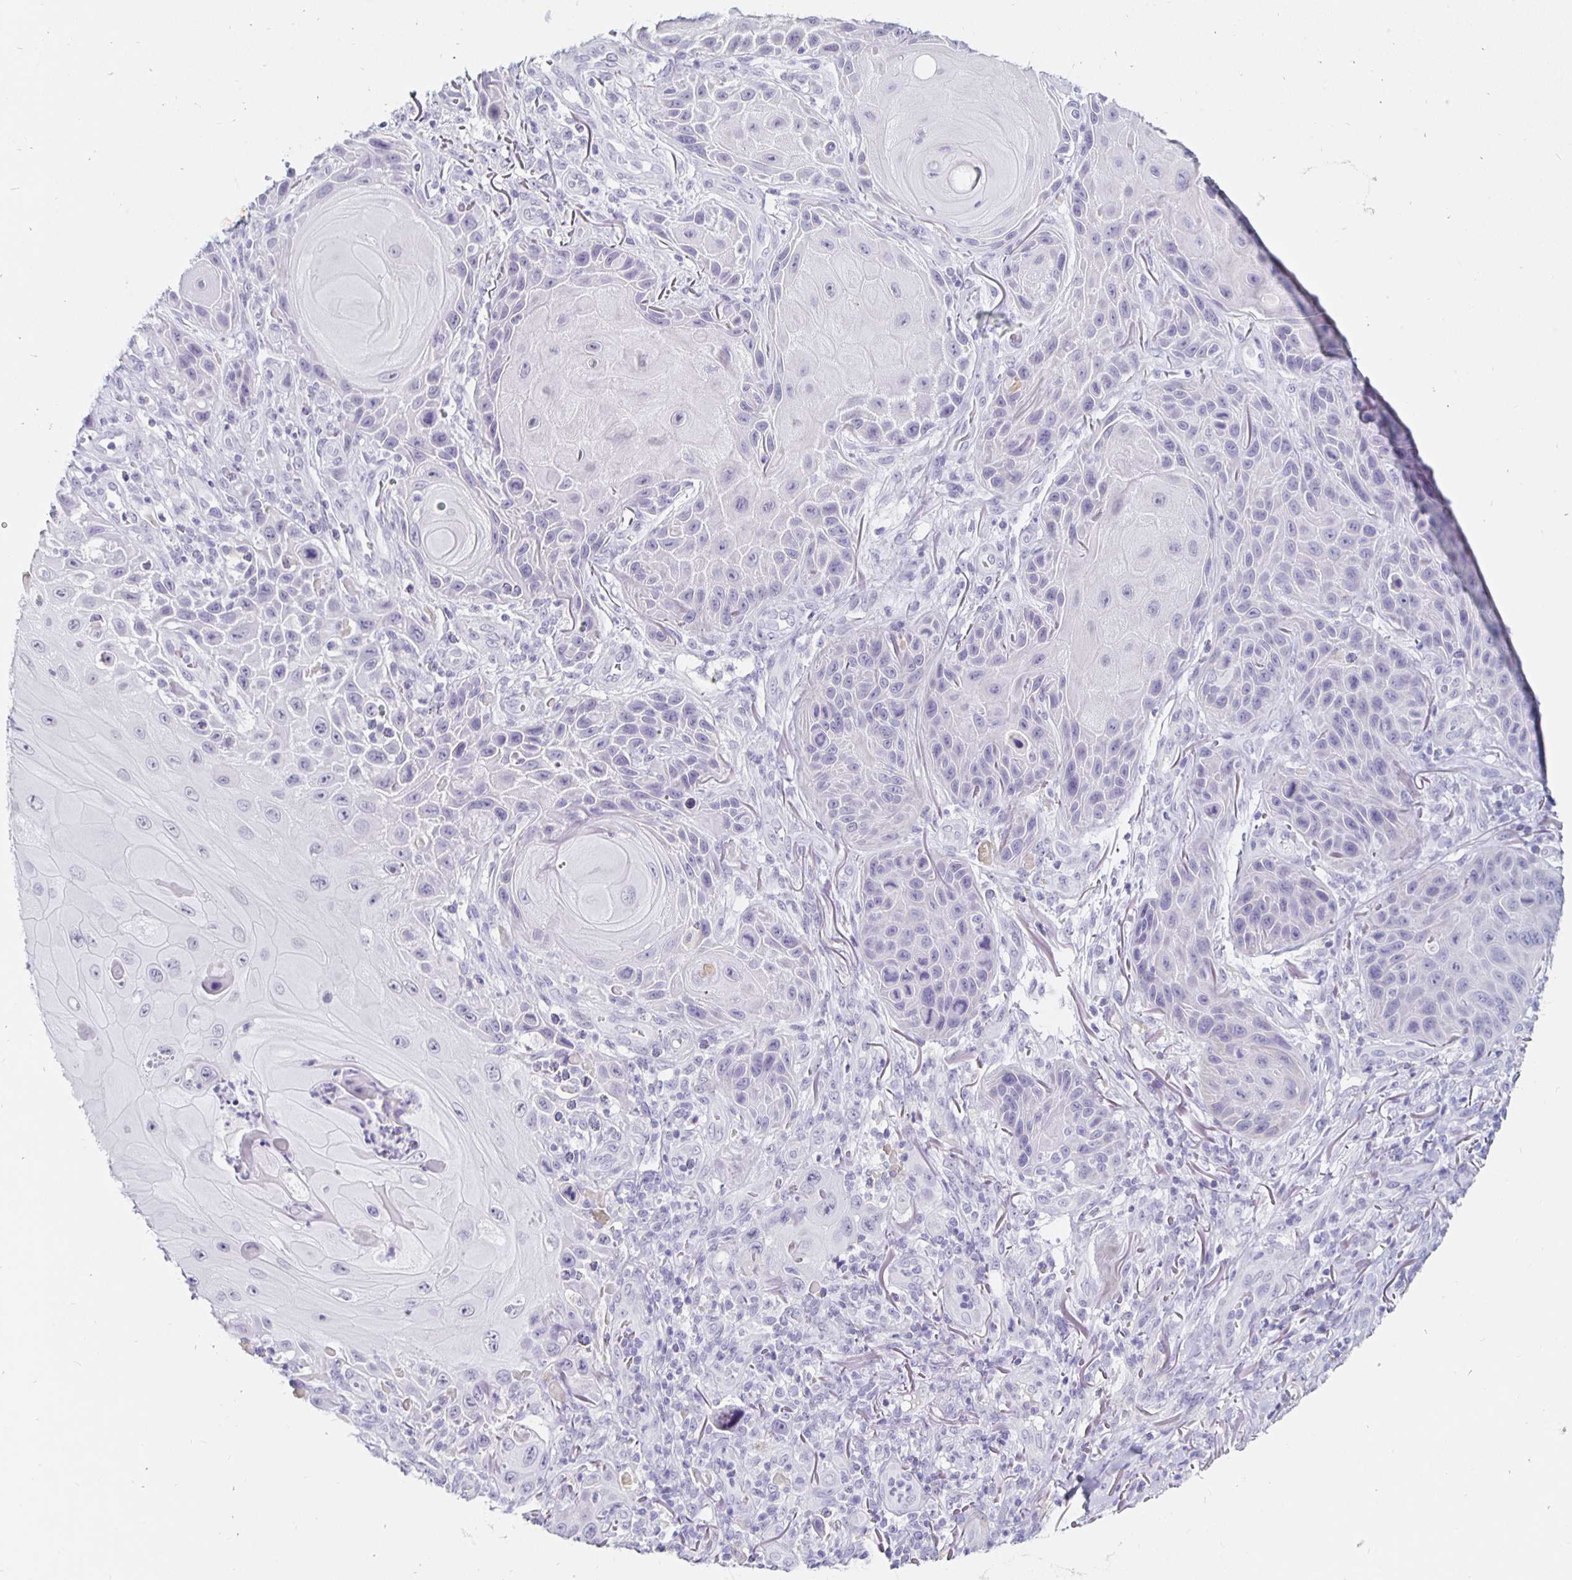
{"staining": {"intensity": "negative", "quantity": "none", "location": "none"}, "tissue": "skin cancer", "cell_type": "Tumor cells", "image_type": "cancer", "snomed": [{"axis": "morphology", "description": "Squamous cell carcinoma, NOS"}, {"axis": "topography", "description": "Skin"}], "caption": "This photomicrograph is of squamous cell carcinoma (skin) stained with immunohistochemistry to label a protein in brown with the nuclei are counter-stained blue. There is no positivity in tumor cells.", "gene": "KCNQ2", "patient": {"sex": "female", "age": 94}}